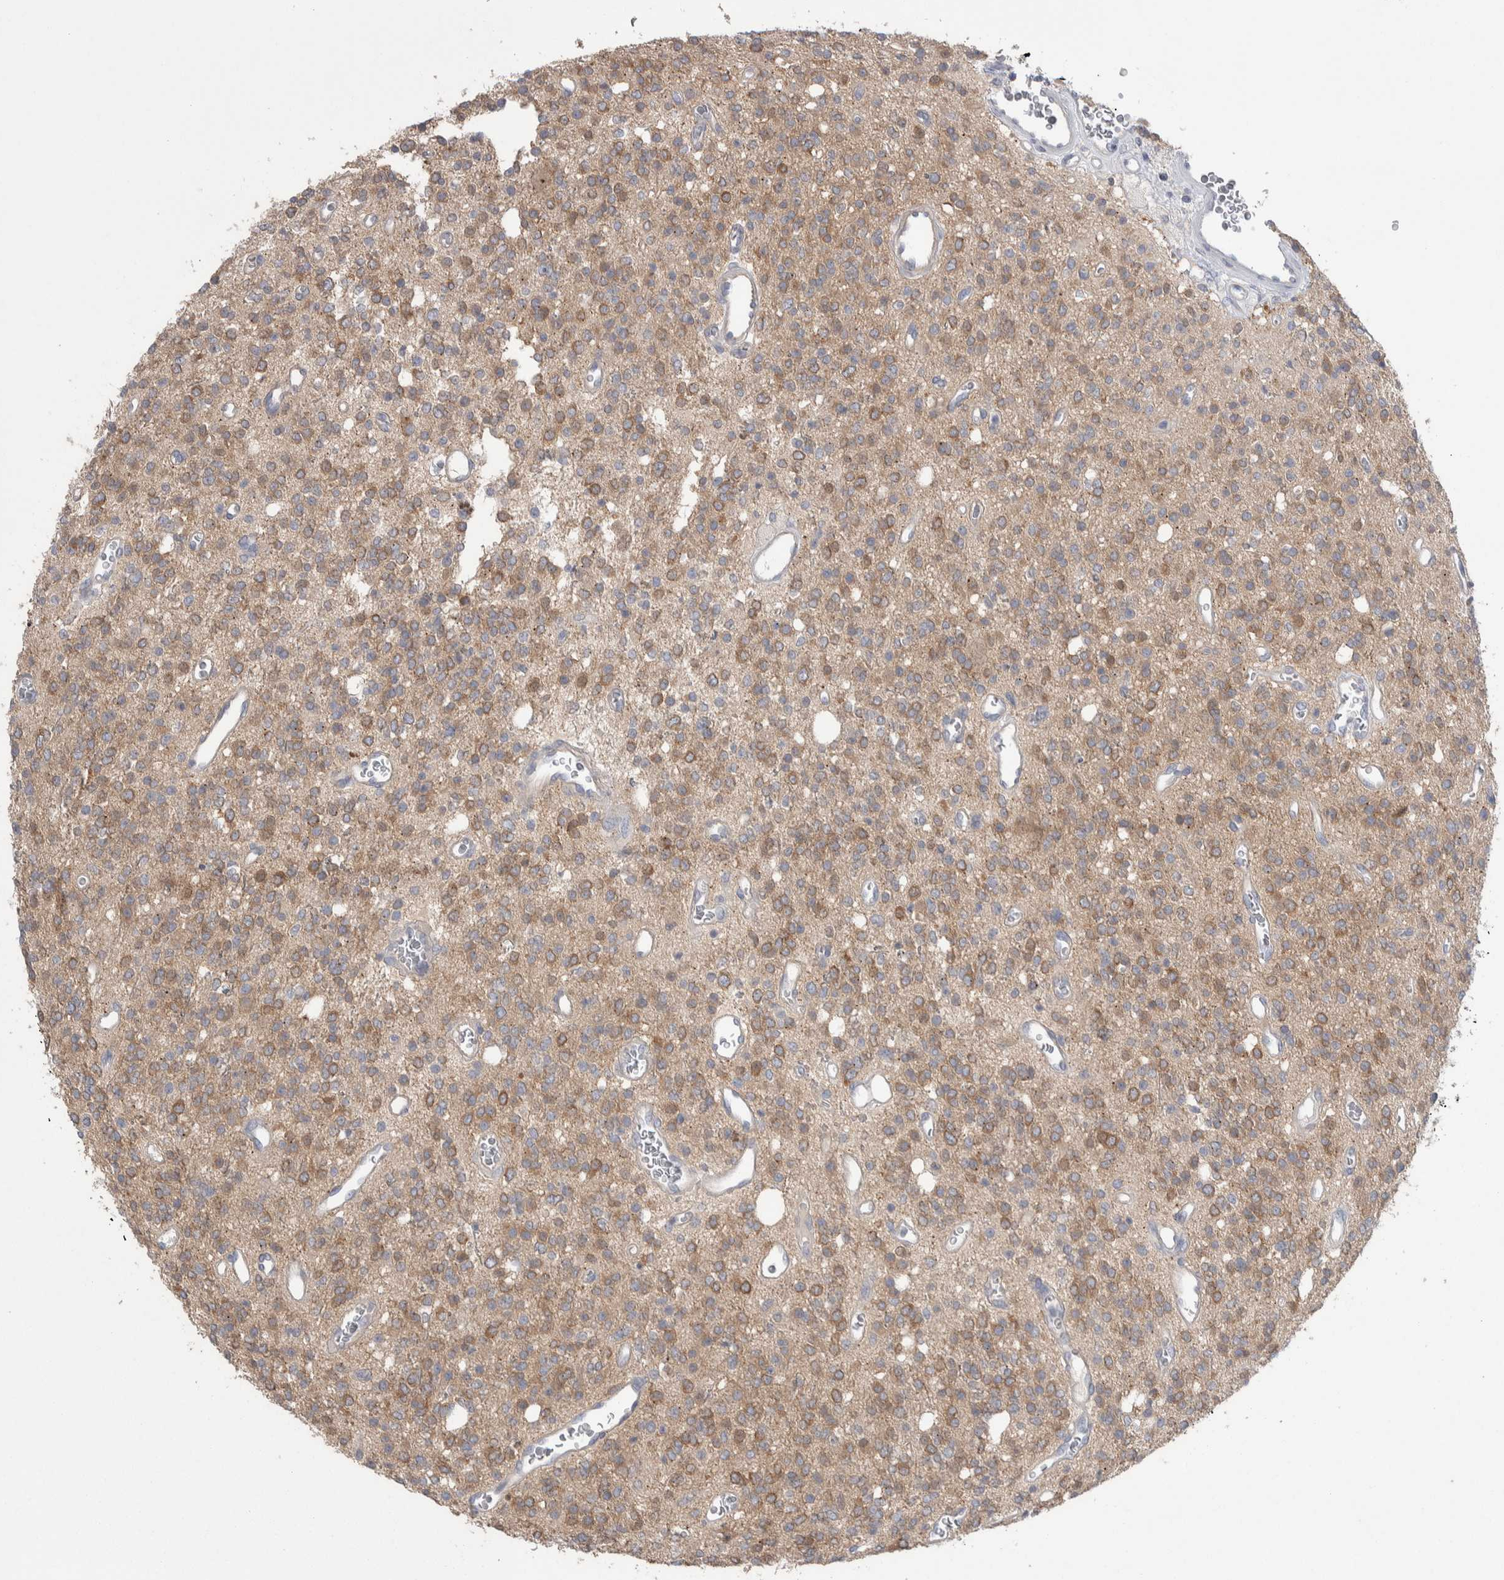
{"staining": {"intensity": "moderate", "quantity": ">75%", "location": "cytoplasmic/membranous"}, "tissue": "glioma", "cell_type": "Tumor cells", "image_type": "cancer", "snomed": [{"axis": "morphology", "description": "Glioma, malignant, High grade"}, {"axis": "topography", "description": "Brain"}], "caption": "Immunohistochemistry (IHC) micrograph of malignant high-grade glioma stained for a protein (brown), which reveals medium levels of moderate cytoplasmic/membranous expression in approximately >75% of tumor cells.", "gene": "GPHN", "patient": {"sex": "male", "age": 34}}